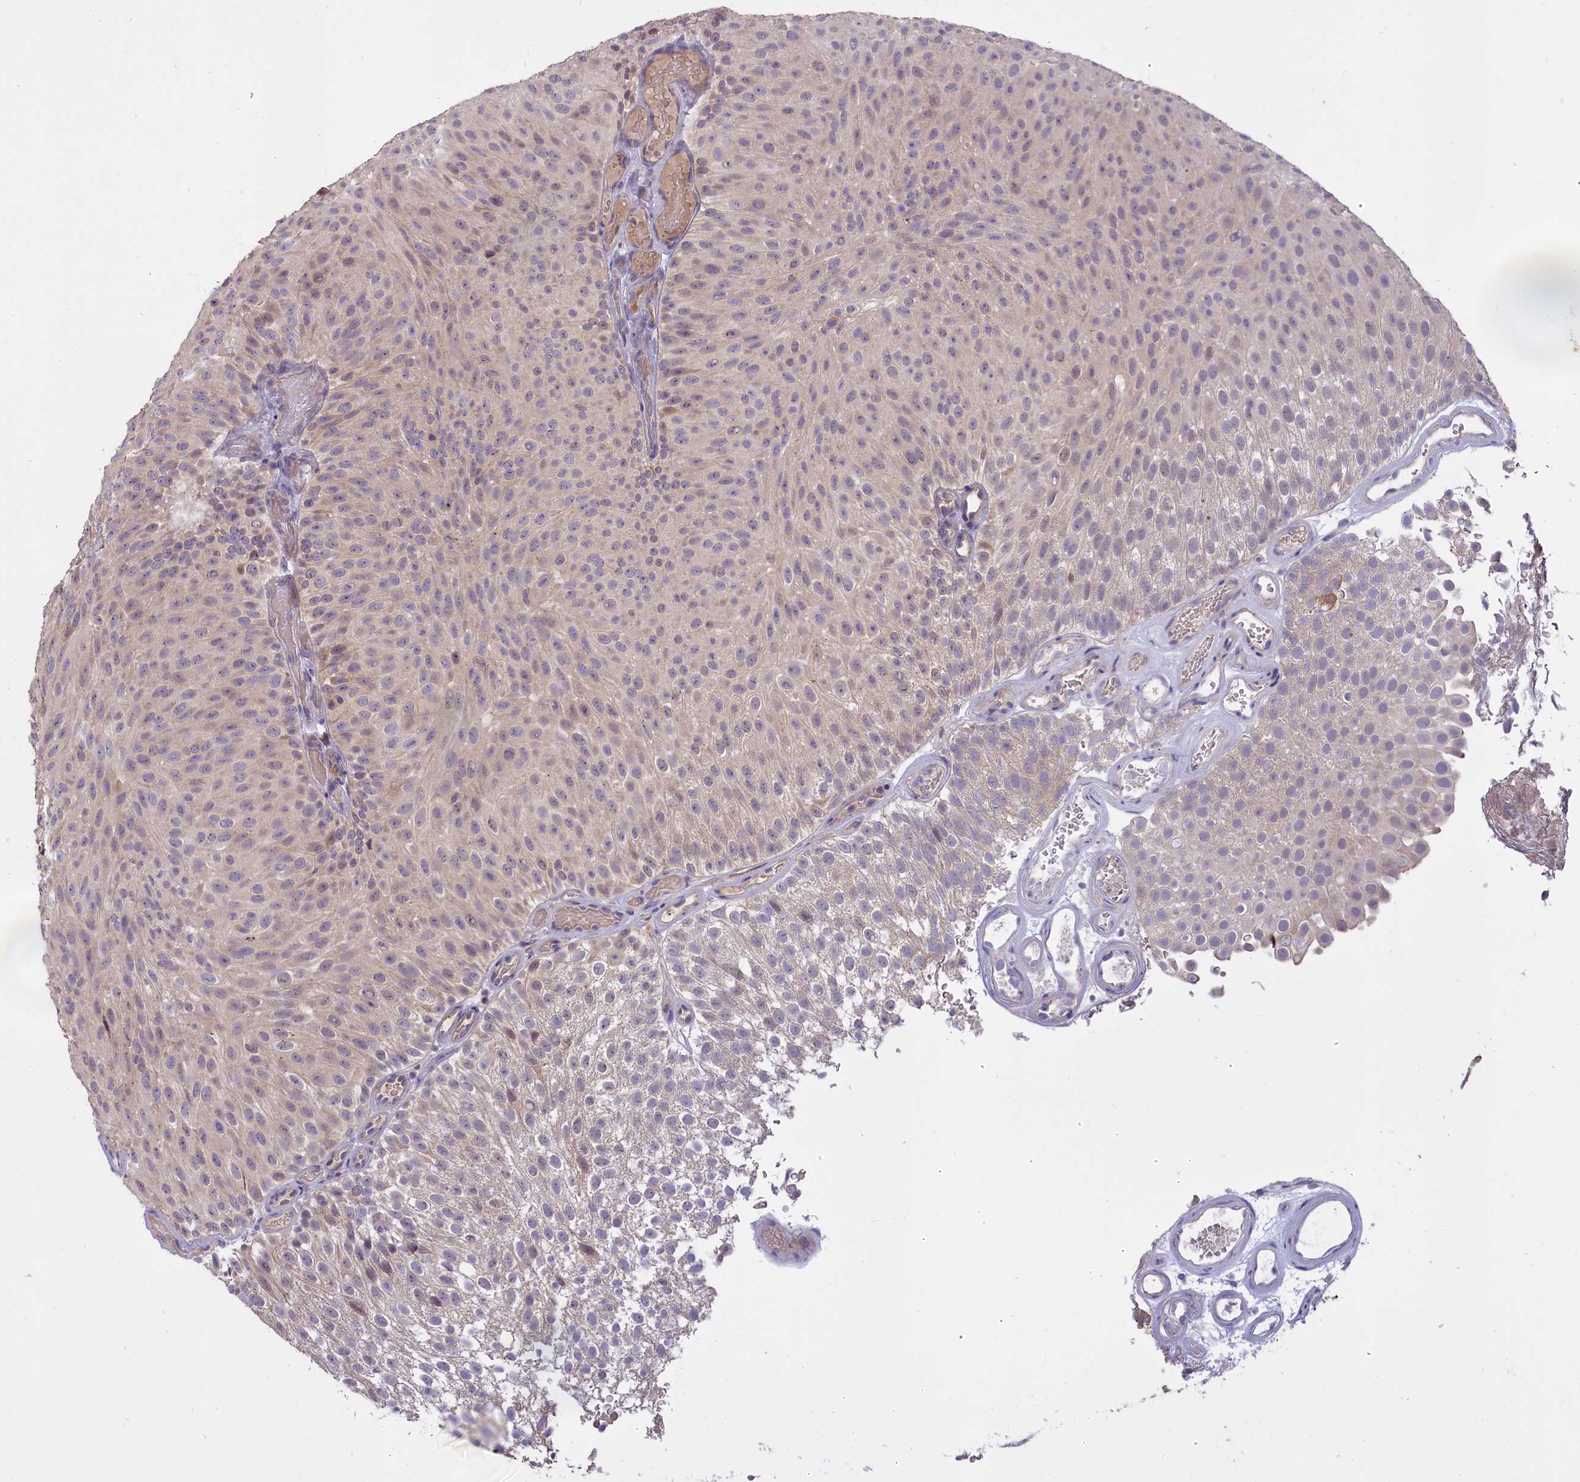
{"staining": {"intensity": "weak", "quantity": "<25%", "location": "cytoplasmic/membranous"}, "tissue": "urothelial cancer", "cell_type": "Tumor cells", "image_type": "cancer", "snomed": [{"axis": "morphology", "description": "Urothelial carcinoma, Low grade"}, {"axis": "topography", "description": "Urinary bladder"}], "caption": "Urothelial cancer stained for a protein using immunohistochemistry reveals no positivity tumor cells.", "gene": "MEMO1", "patient": {"sex": "male", "age": 78}}